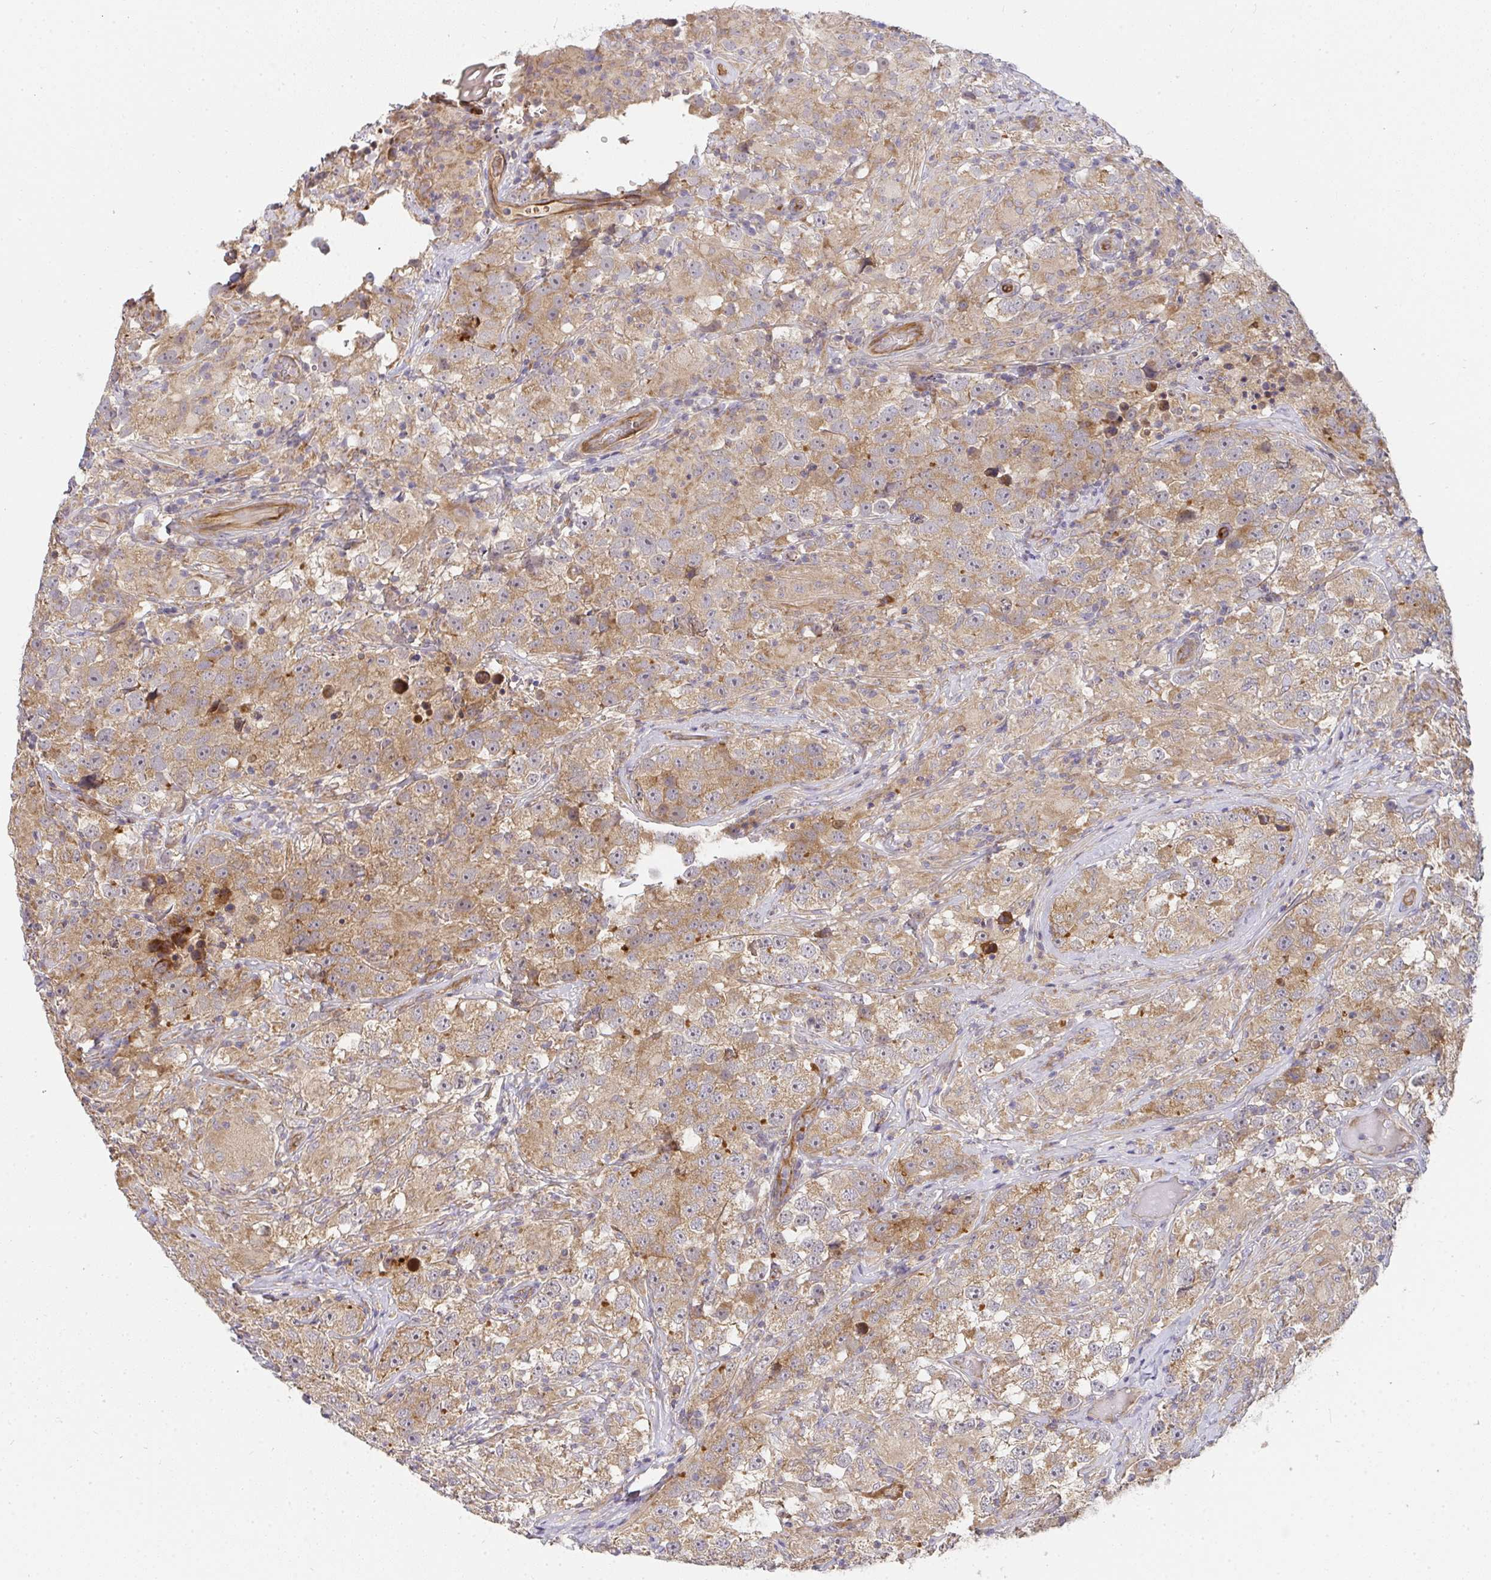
{"staining": {"intensity": "moderate", "quantity": ">75%", "location": "cytoplasmic/membranous"}, "tissue": "testis cancer", "cell_type": "Tumor cells", "image_type": "cancer", "snomed": [{"axis": "morphology", "description": "Seminoma, NOS"}, {"axis": "topography", "description": "Testis"}], "caption": "This histopathology image reveals immunohistochemistry (IHC) staining of testis cancer (seminoma), with medium moderate cytoplasmic/membranous expression in about >75% of tumor cells.", "gene": "B4GALT6", "patient": {"sex": "male", "age": 46}}